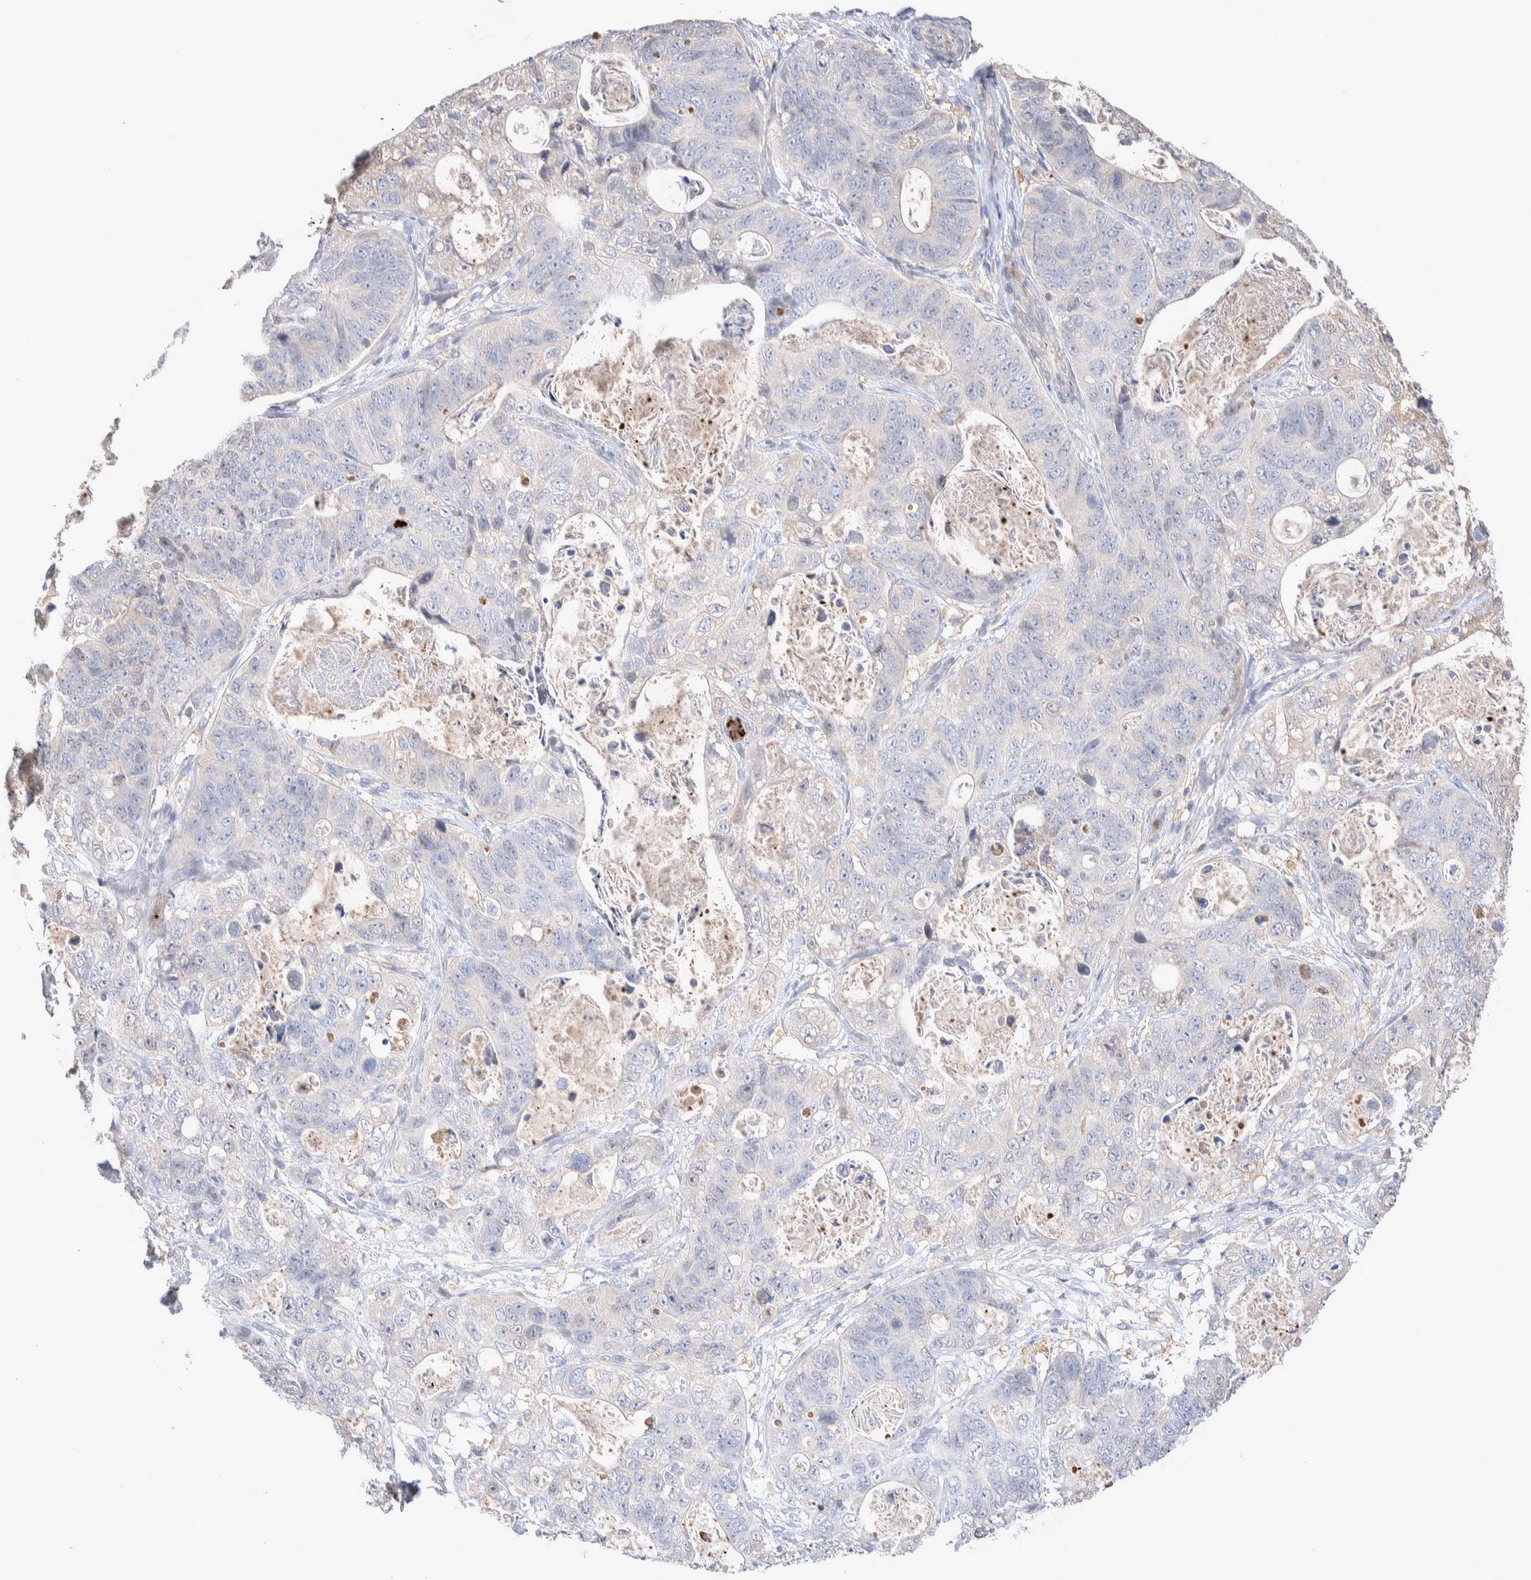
{"staining": {"intensity": "negative", "quantity": "none", "location": "none"}, "tissue": "stomach cancer", "cell_type": "Tumor cells", "image_type": "cancer", "snomed": [{"axis": "morphology", "description": "Normal tissue, NOS"}, {"axis": "morphology", "description": "Adenocarcinoma, NOS"}, {"axis": "topography", "description": "Stomach"}], "caption": "Histopathology image shows no protein positivity in tumor cells of adenocarcinoma (stomach) tissue.", "gene": "FFAR2", "patient": {"sex": "female", "age": 89}}